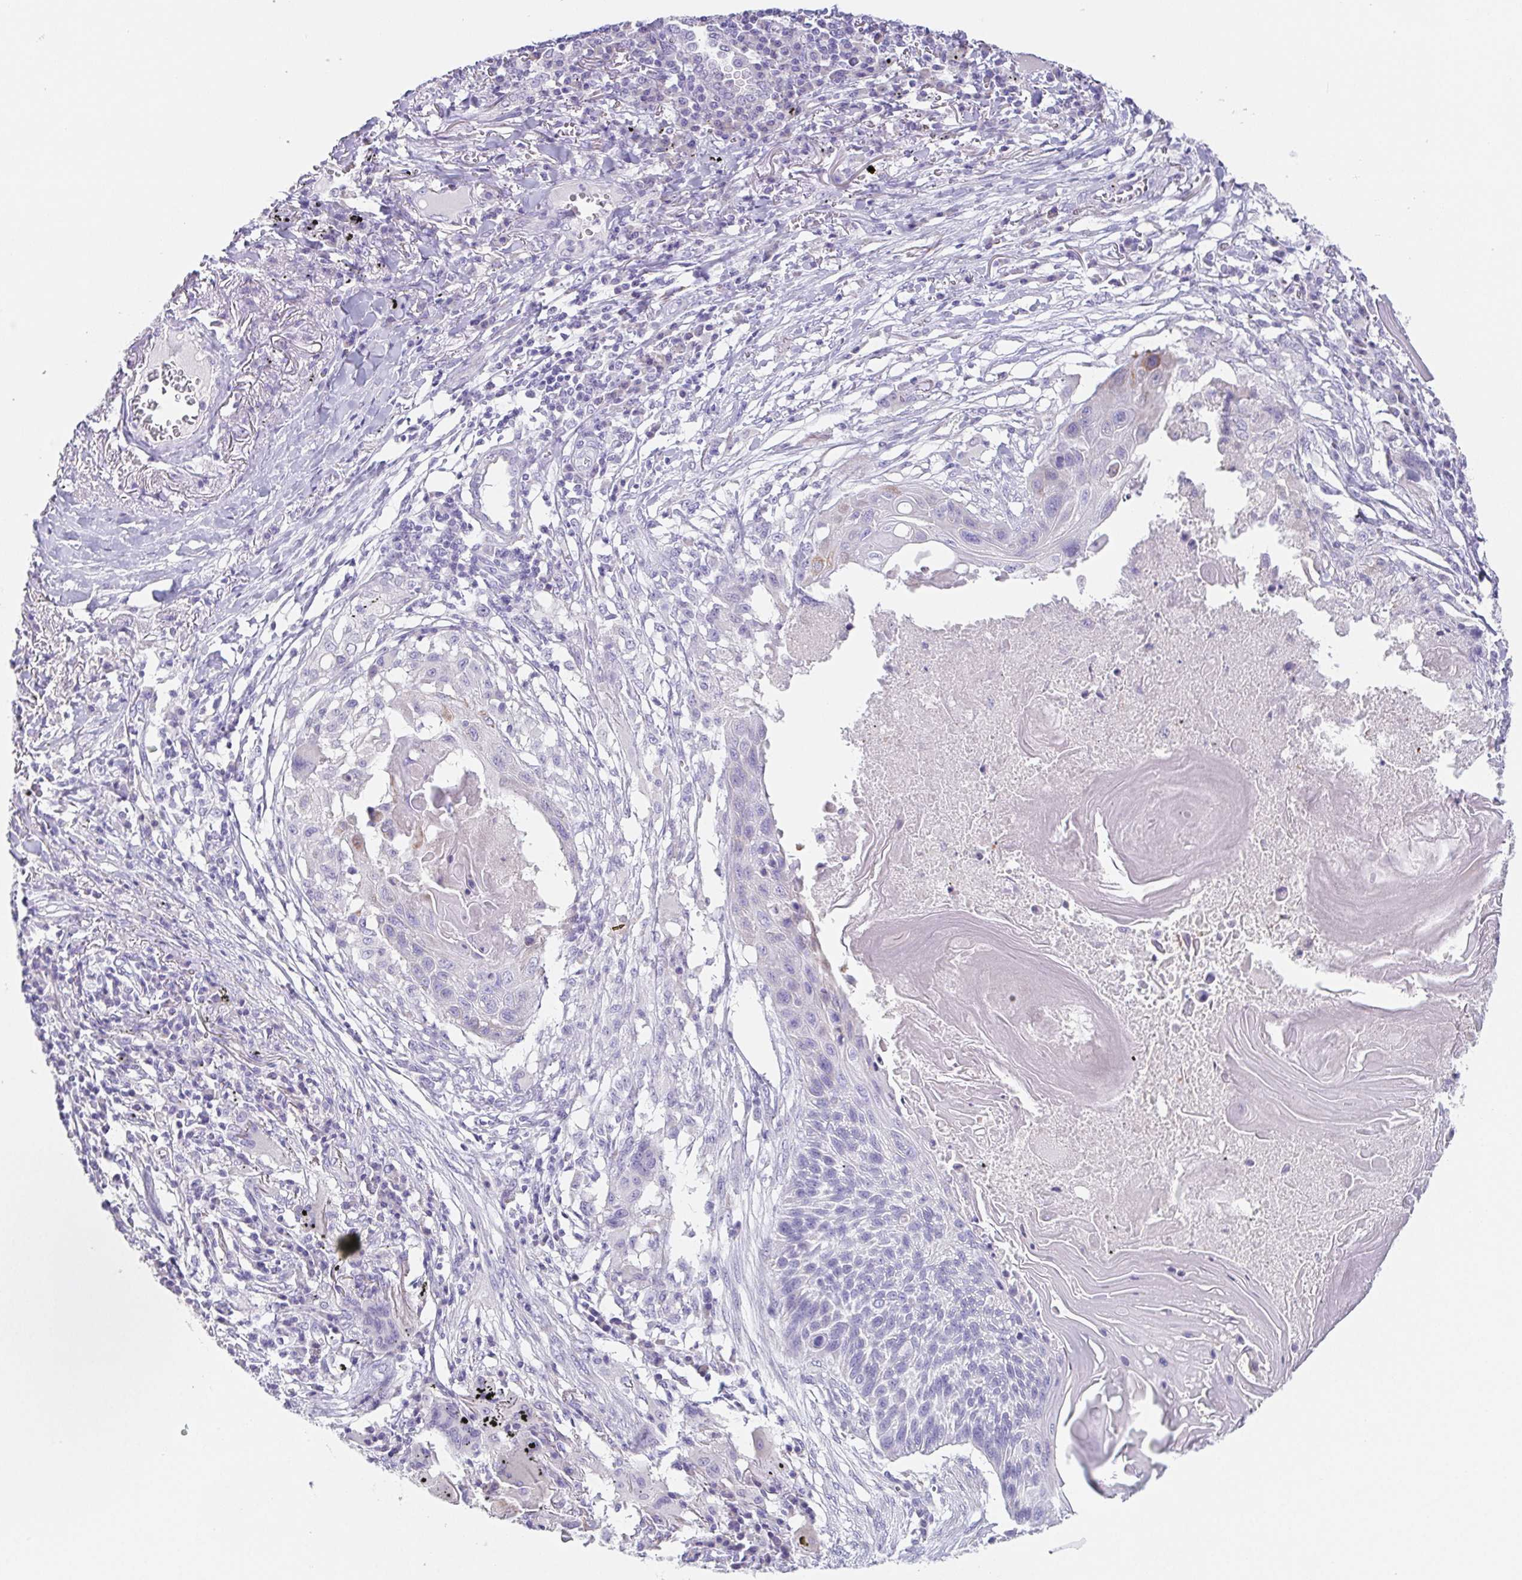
{"staining": {"intensity": "negative", "quantity": "none", "location": "none"}, "tissue": "lung cancer", "cell_type": "Tumor cells", "image_type": "cancer", "snomed": [{"axis": "morphology", "description": "Squamous cell carcinoma, NOS"}, {"axis": "topography", "description": "Lung"}], "caption": "This is a image of immunohistochemistry (IHC) staining of lung squamous cell carcinoma, which shows no positivity in tumor cells. (DAB (3,3'-diaminobenzidine) immunohistochemistry (IHC) visualized using brightfield microscopy, high magnification).", "gene": "HDGFL1", "patient": {"sex": "male", "age": 78}}